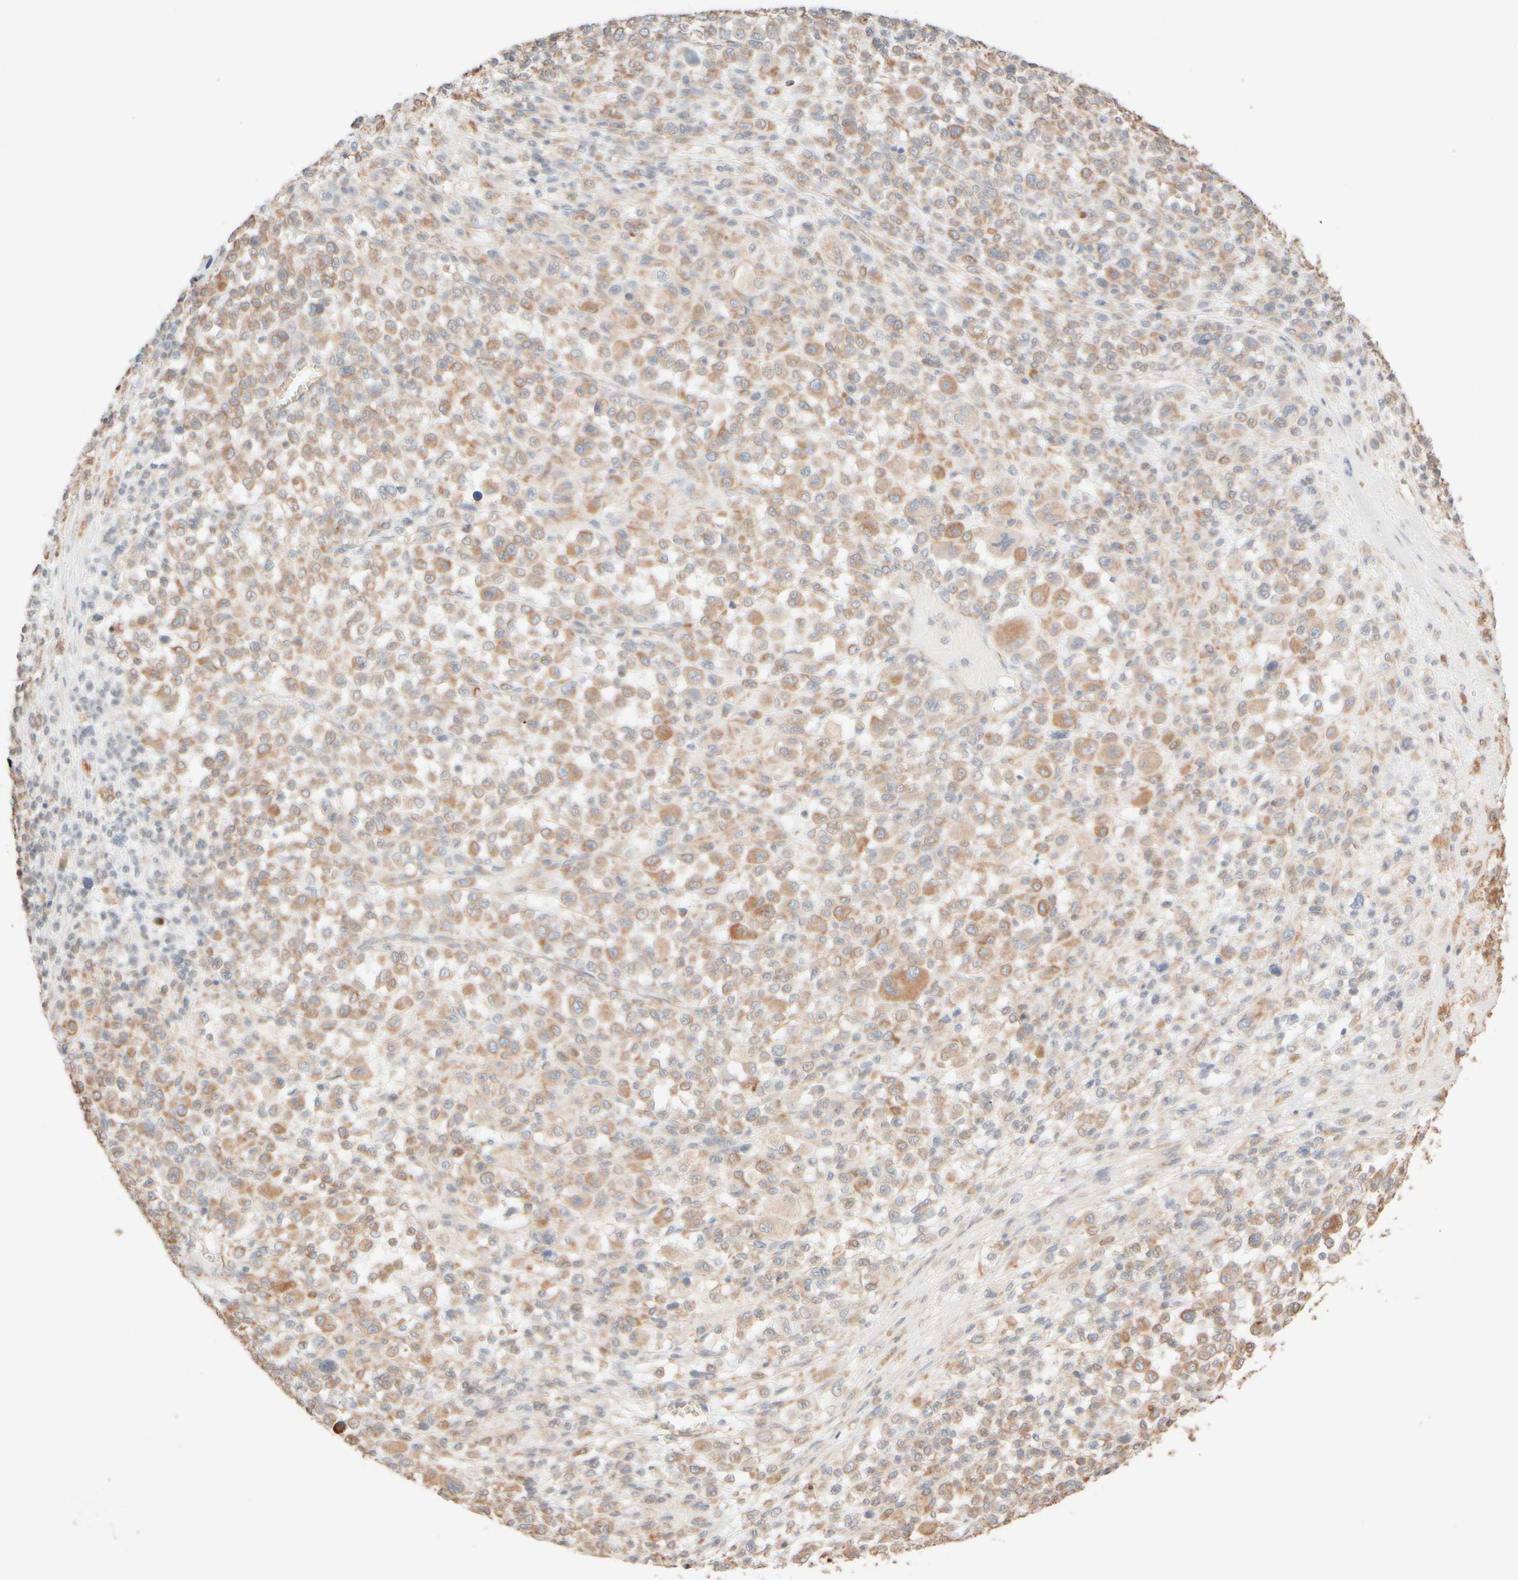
{"staining": {"intensity": "moderate", "quantity": "25%-75%", "location": "cytoplasmic/membranous"}, "tissue": "melanoma", "cell_type": "Tumor cells", "image_type": "cancer", "snomed": [{"axis": "morphology", "description": "Malignant melanoma, Metastatic site"}, {"axis": "topography", "description": "Skin"}], "caption": "Tumor cells demonstrate medium levels of moderate cytoplasmic/membranous expression in about 25%-75% of cells in human malignant melanoma (metastatic site).", "gene": "KRT15", "patient": {"sex": "female", "age": 74}}